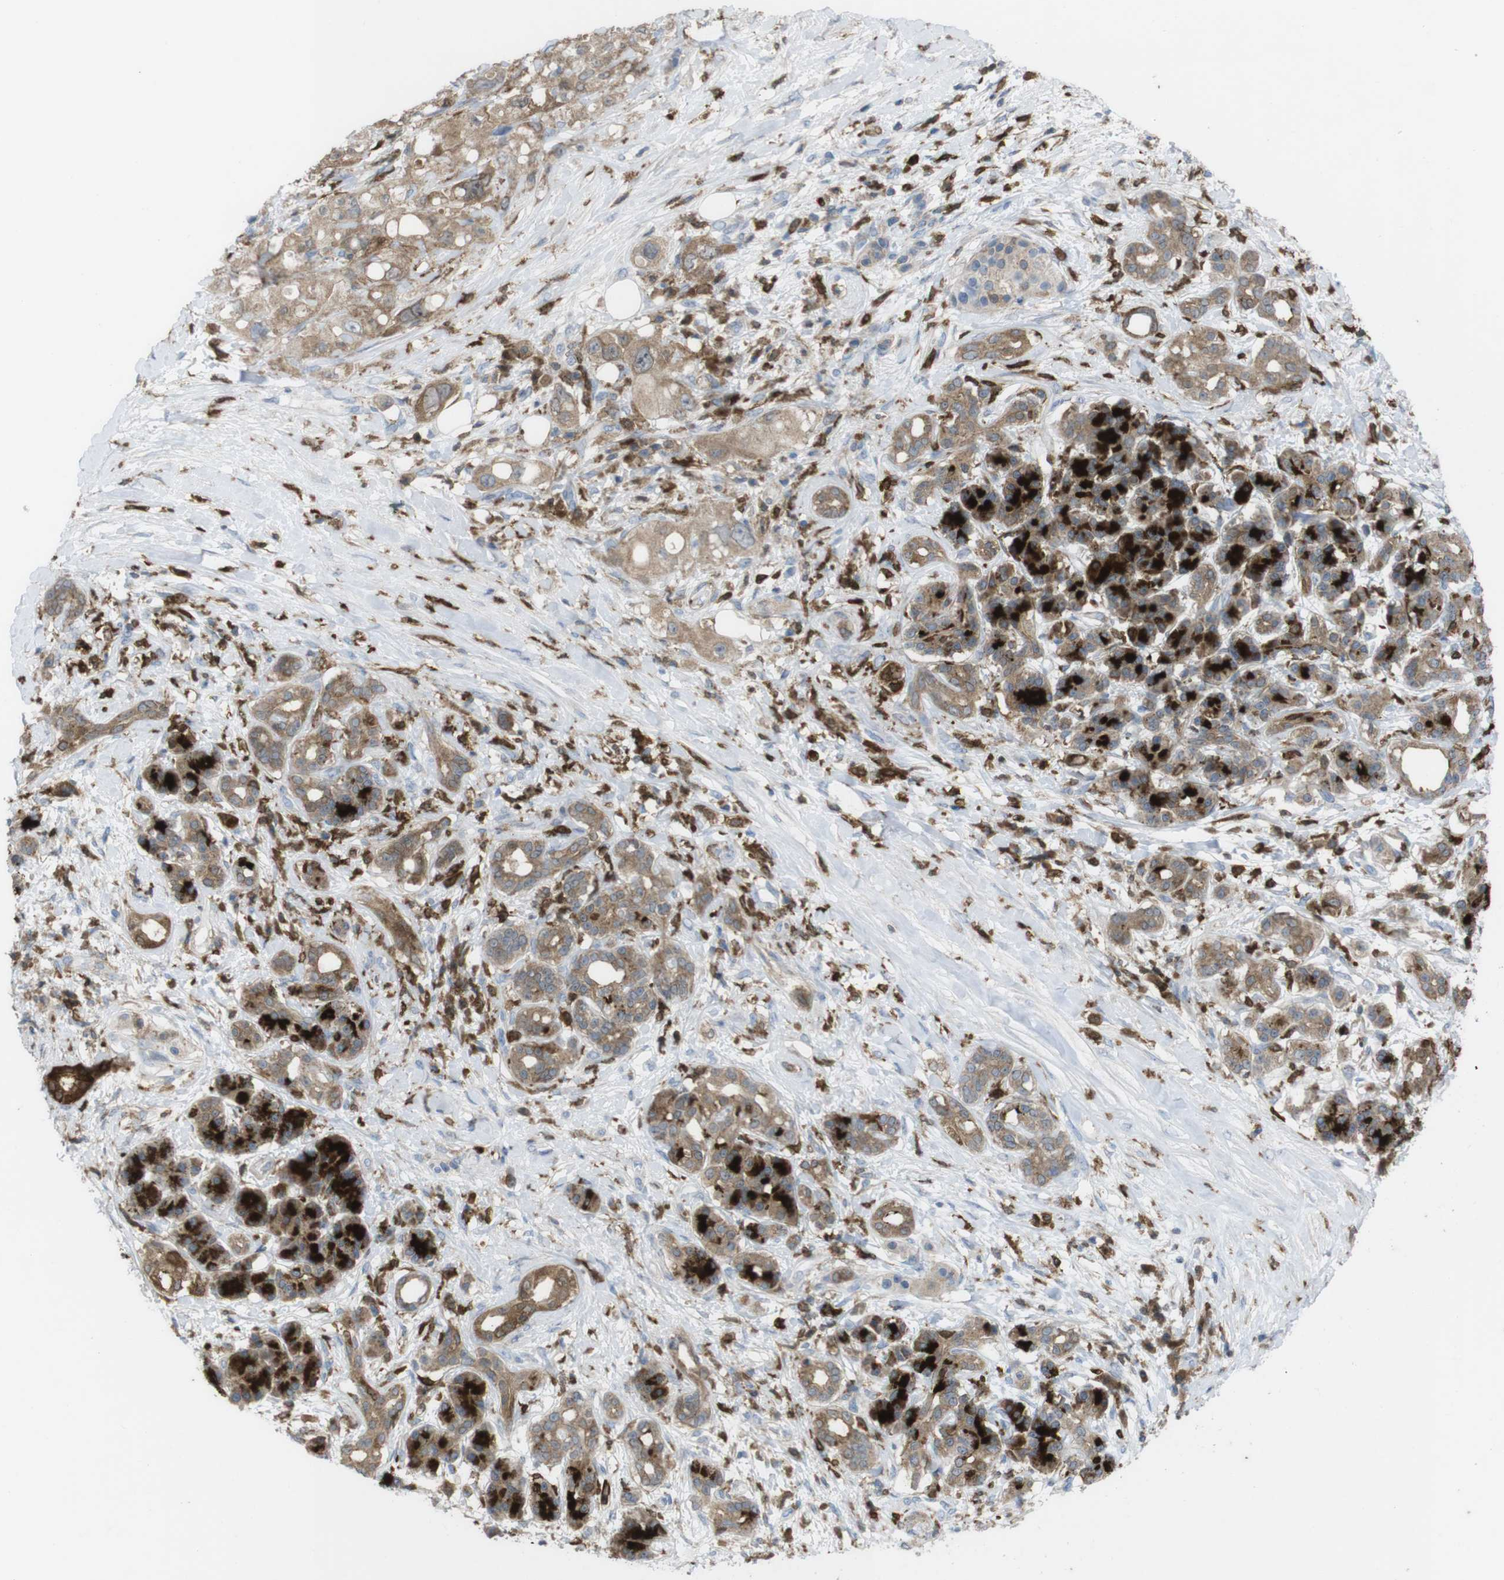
{"staining": {"intensity": "moderate", "quantity": ">75%", "location": "cytoplasmic/membranous"}, "tissue": "pancreatic cancer", "cell_type": "Tumor cells", "image_type": "cancer", "snomed": [{"axis": "morphology", "description": "Adenocarcinoma, NOS"}, {"axis": "topography", "description": "Pancreas"}], "caption": "Pancreatic cancer (adenocarcinoma) stained with immunohistochemistry shows moderate cytoplasmic/membranous staining in about >75% of tumor cells.", "gene": "PRKCD", "patient": {"sex": "female", "age": 56}}